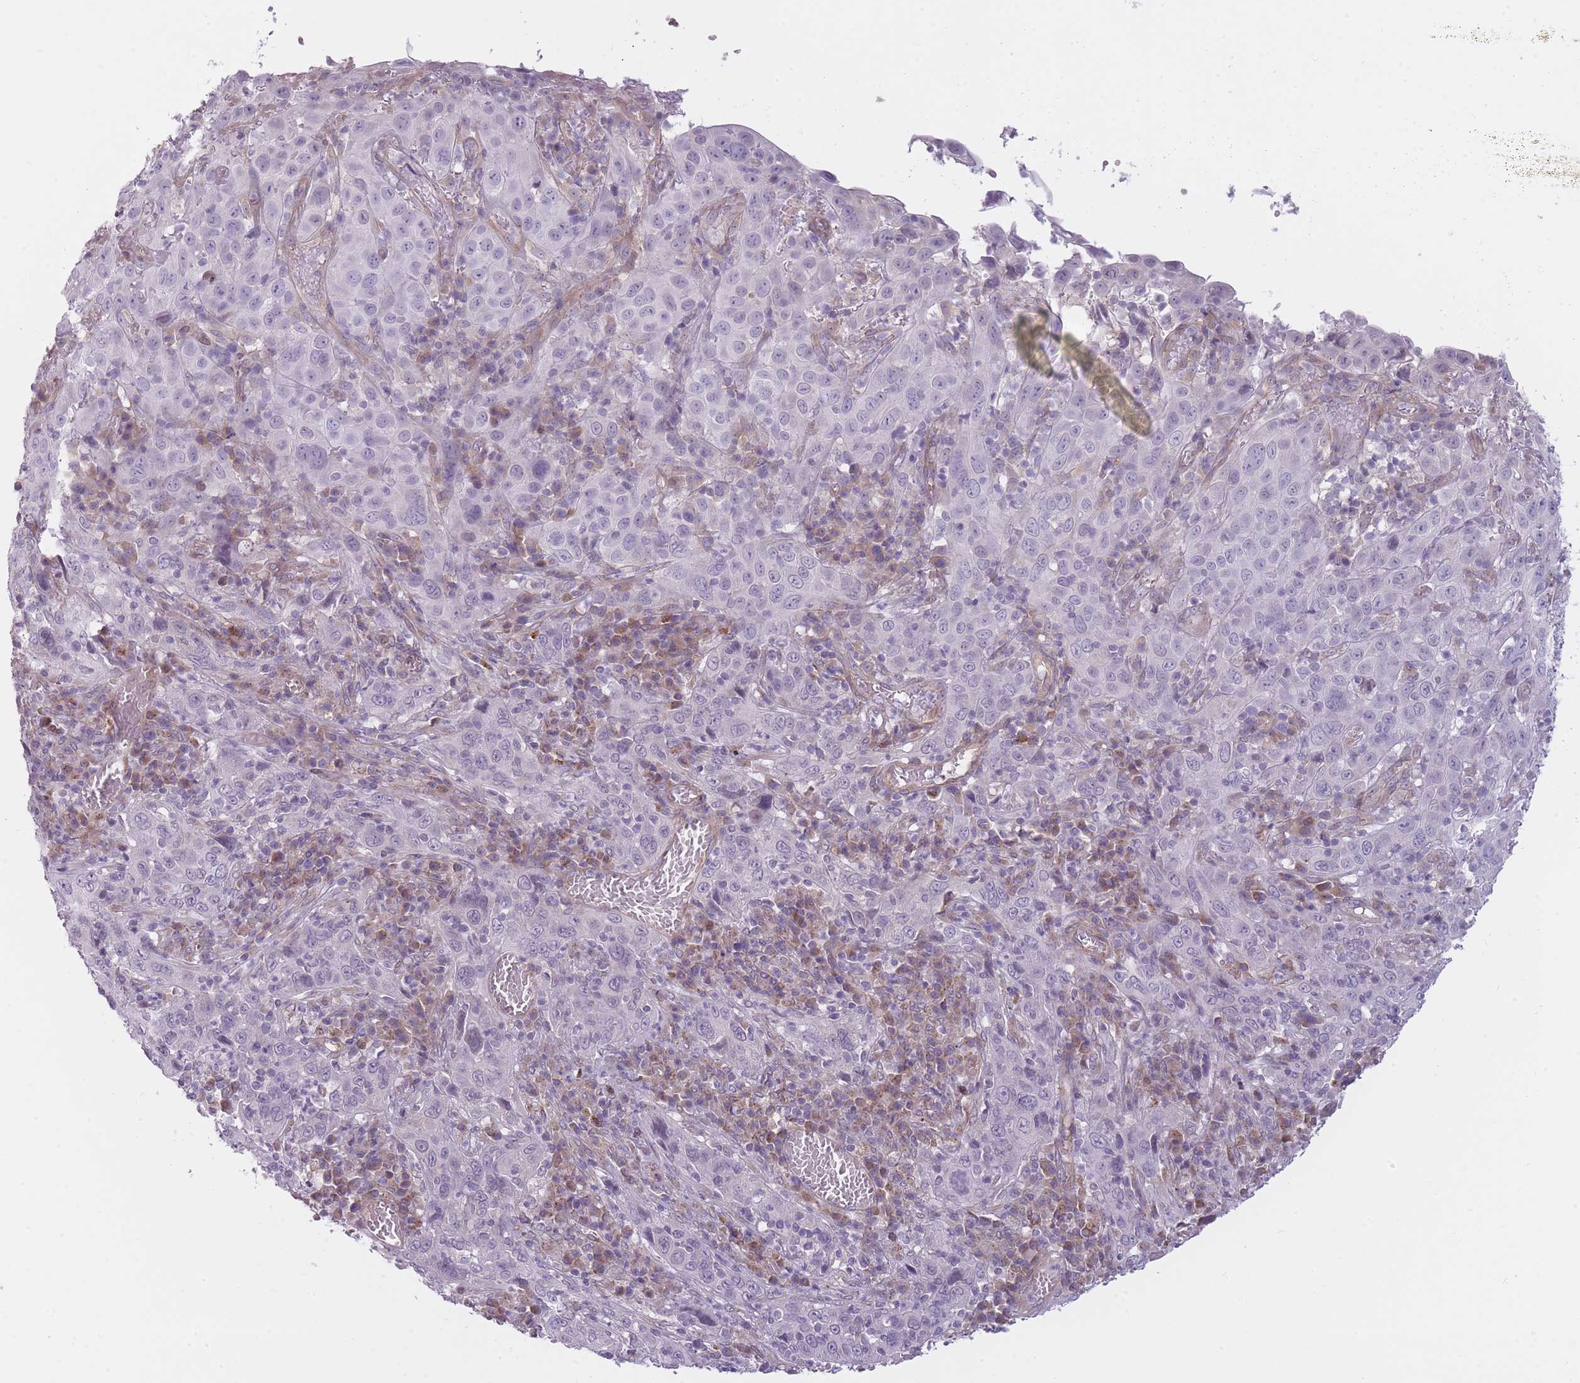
{"staining": {"intensity": "negative", "quantity": "none", "location": "none"}, "tissue": "cervical cancer", "cell_type": "Tumor cells", "image_type": "cancer", "snomed": [{"axis": "morphology", "description": "Squamous cell carcinoma, NOS"}, {"axis": "topography", "description": "Cervix"}], "caption": "Cervical cancer (squamous cell carcinoma) was stained to show a protein in brown. There is no significant expression in tumor cells.", "gene": "PGRMC2", "patient": {"sex": "female", "age": 46}}